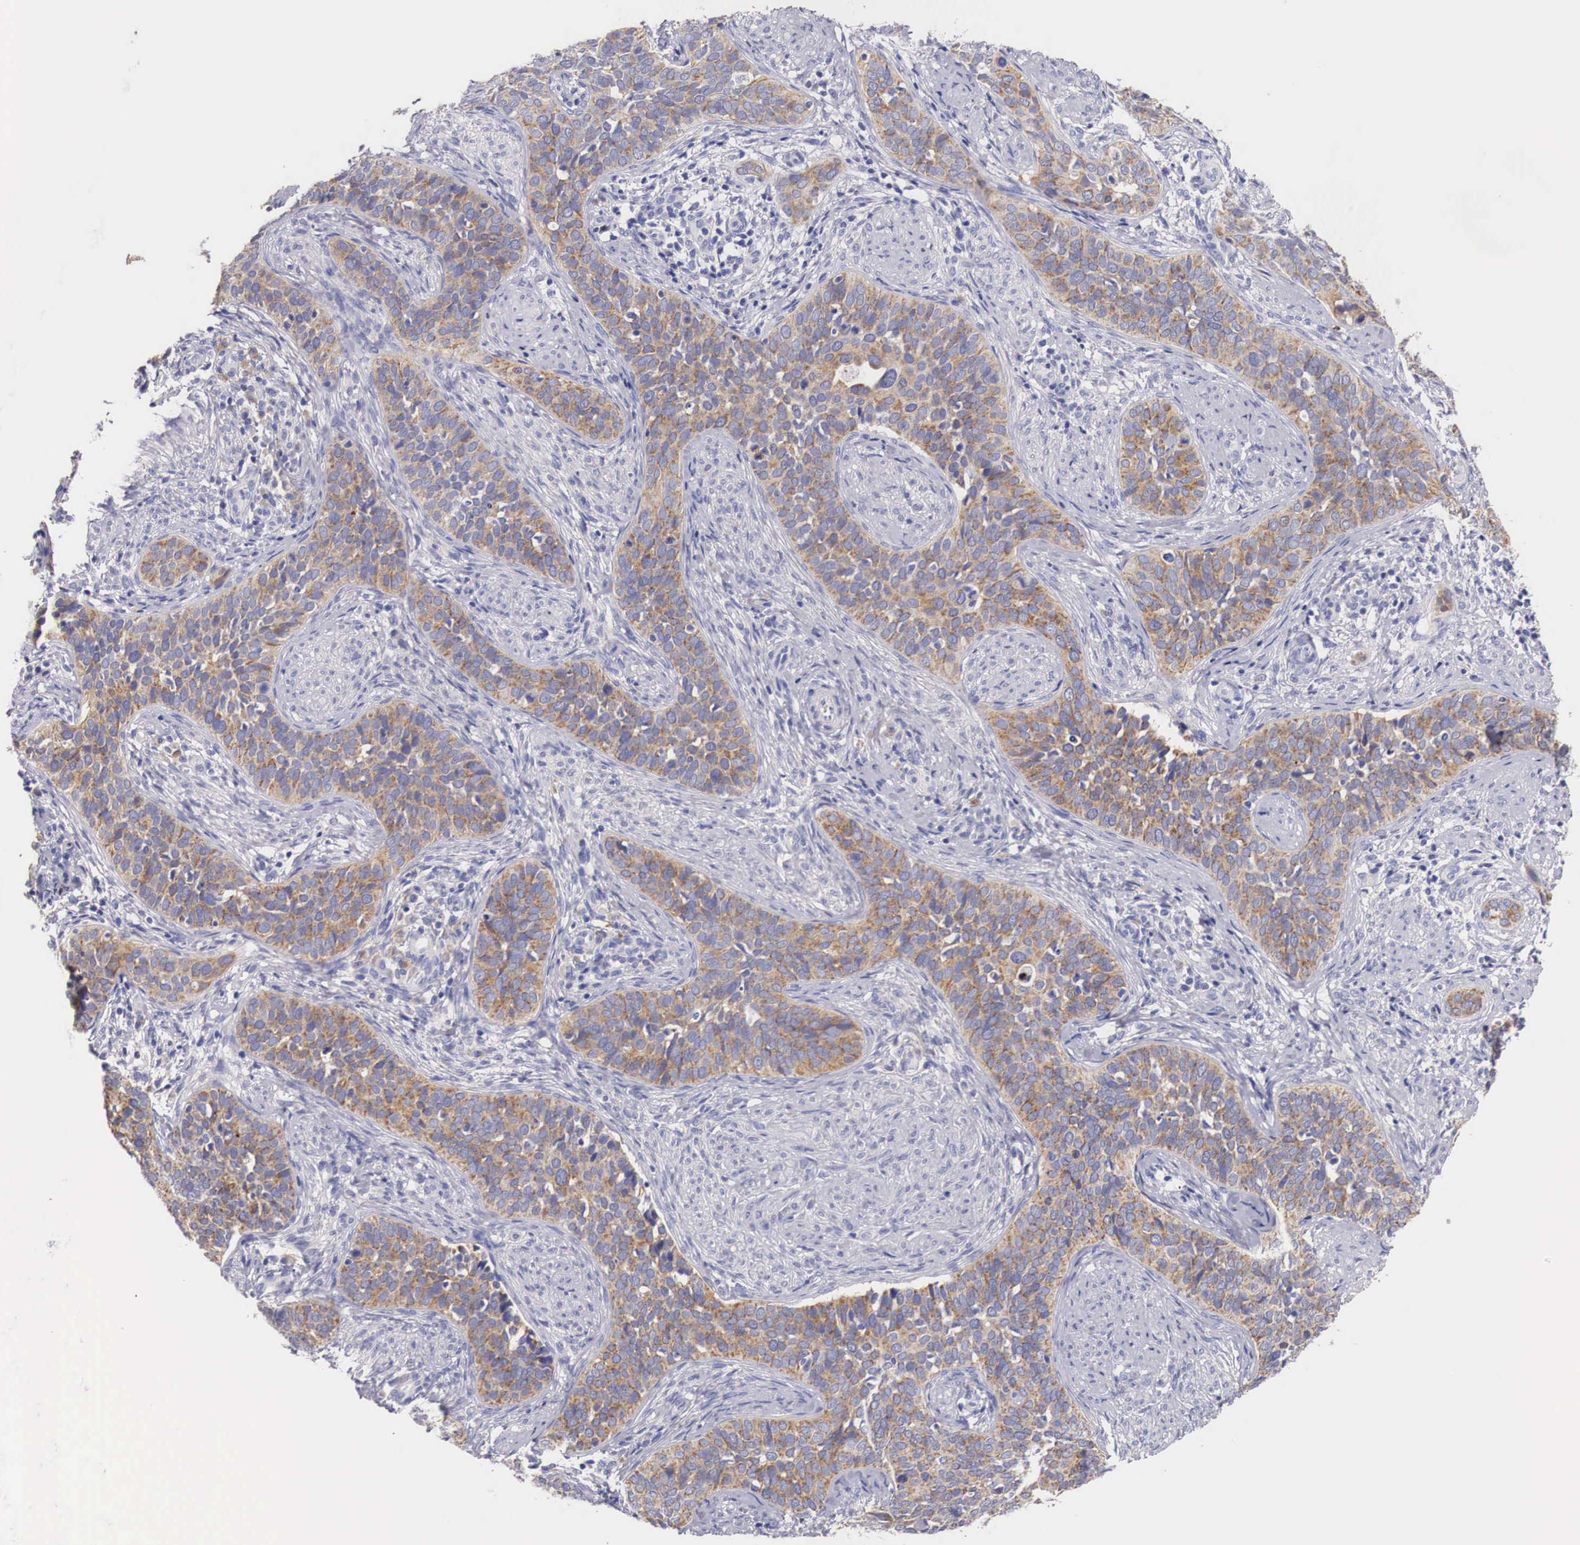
{"staining": {"intensity": "weak", "quantity": ">75%", "location": "cytoplasmic/membranous"}, "tissue": "cervical cancer", "cell_type": "Tumor cells", "image_type": "cancer", "snomed": [{"axis": "morphology", "description": "Squamous cell carcinoma, NOS"}, {"axis": "topography", "description": "Cervix"}], "caption": "IHC histopathology image of neoplastic tissue: squamous cell carcinoma (cervical) stained using immunohistochemistry displays low levels of weak protein expression localized specifically in the cytoplasmic/membranous of tumor cells, appearing as a cytoplasmic/membranous brown color.", "gene": "NREP", "patient": {"sex": "female", "age": 31}}